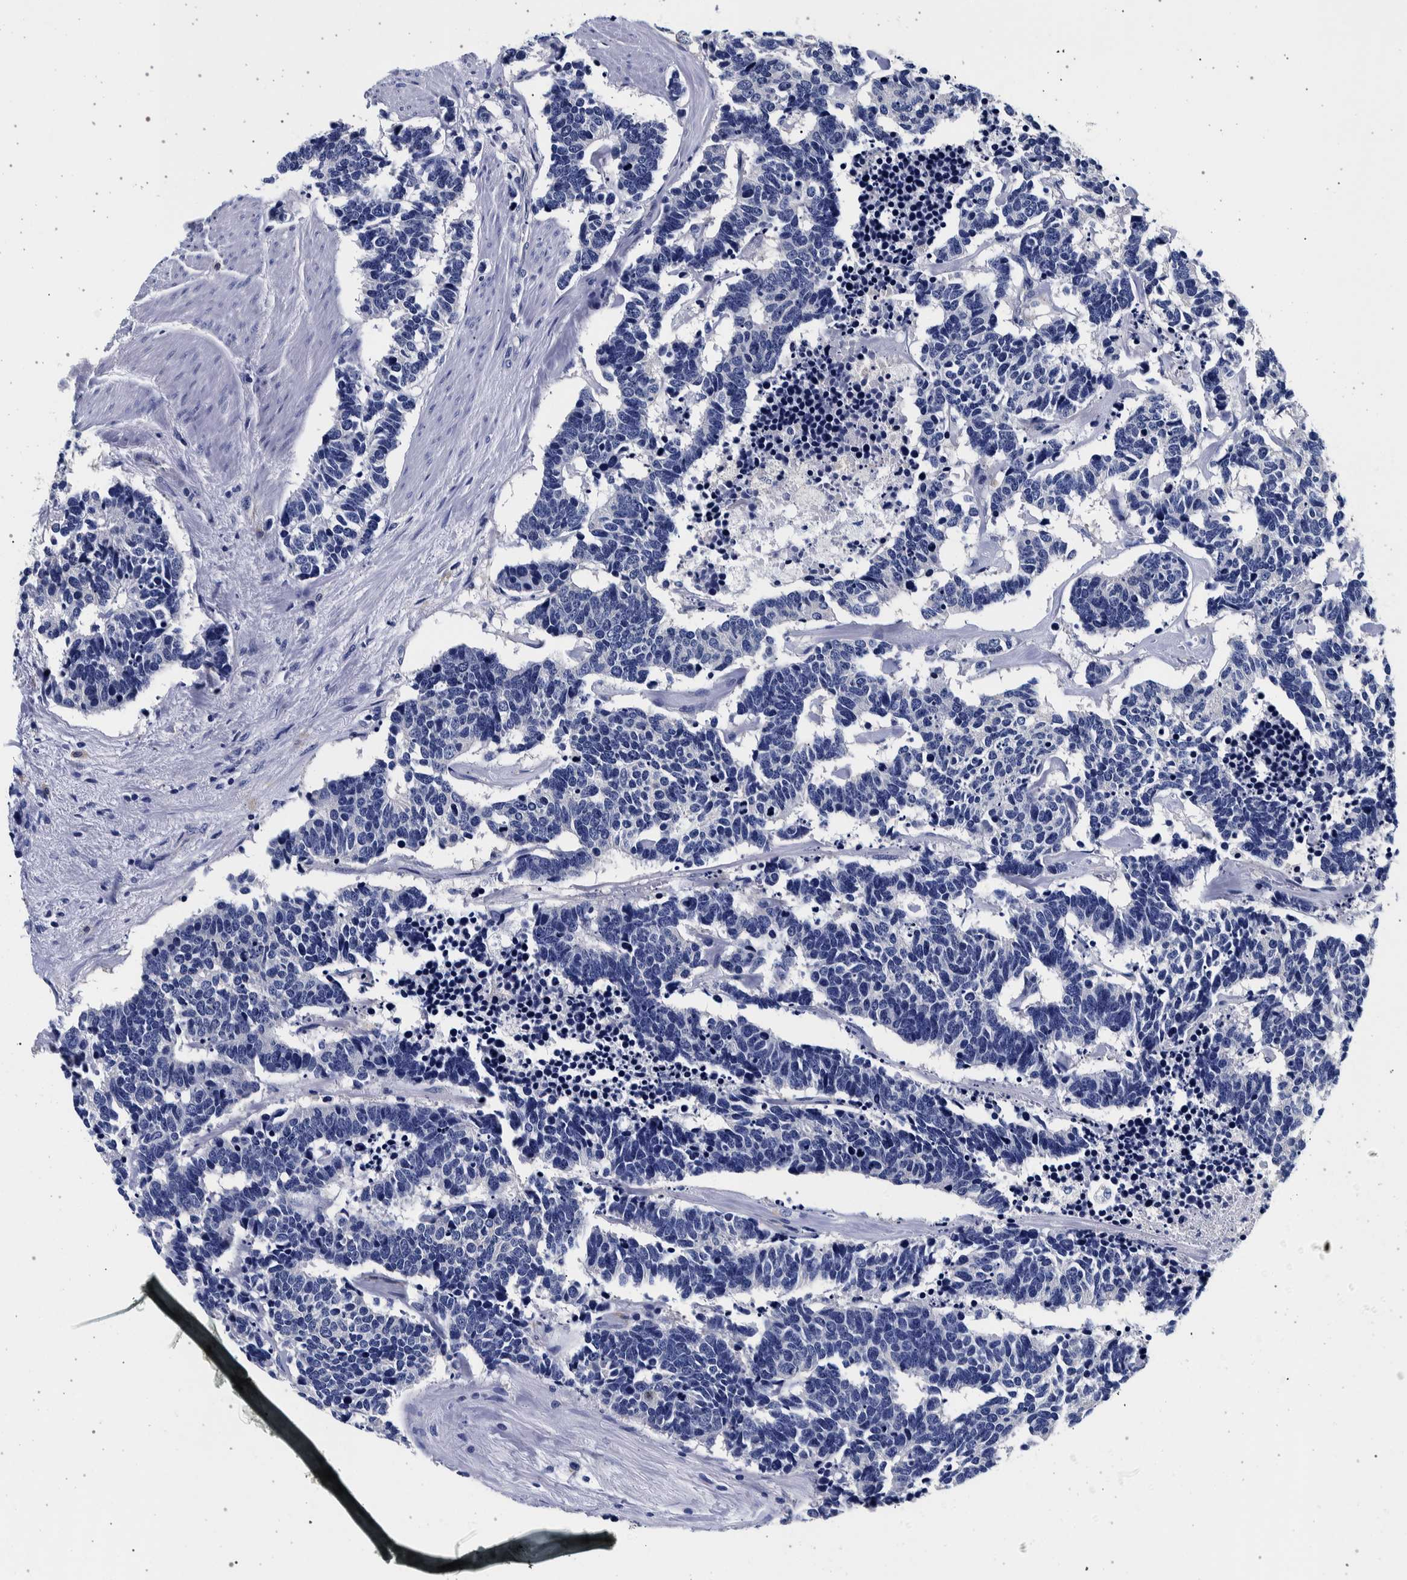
{"staining": {"intensity": "negative", "quantity": "none", "location": "none"}, "tissue": "carcinoid", "cell_type": "Tumor cells", "image_type": "cancer", "snomed": [{"axis": "morphology", "description": "Carcinoma, NOS"}, {"axis": "morphology", "description": "Carcinoid, malignant, NOS"}, {"axis": "topography", "description": "Urinary bladder"}], "caption": "Micrograph shows no protein positivity in tumor cells of malignant carcinoid tissue. Brightfield microscopy of immunohistochemistry stained with DAB (3,3'-diaminobenzidine) (brown) and hematoxylin (blue), captured at high magnification.", "gene": "NIBAN2", "patient": {"sex": "male", "age": 57}}